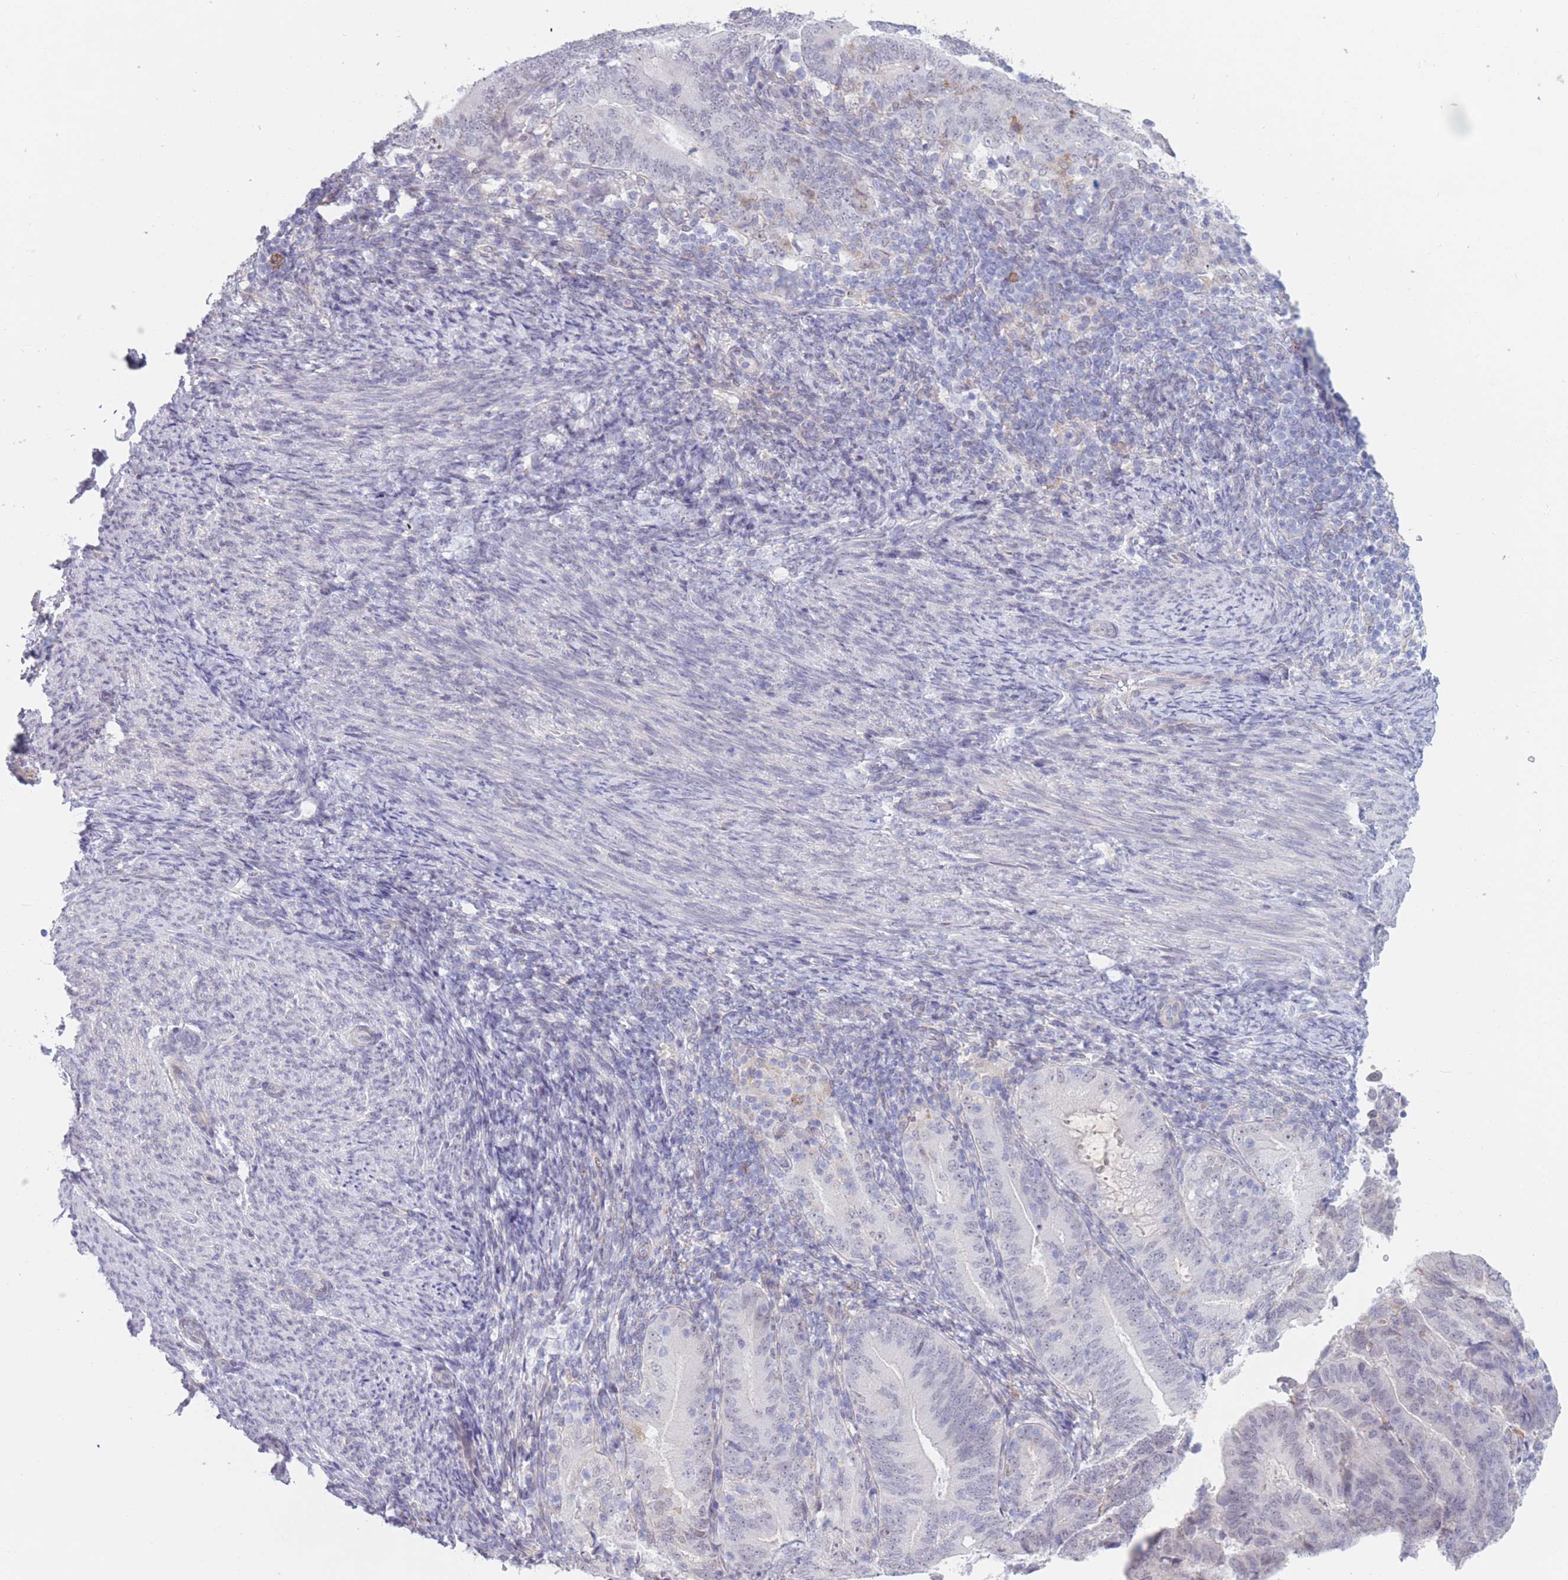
{"staining": {"intensity": "negative", "quantity": "none", "location": "none"}, "tissue": "endometrial cancer", "cell_type": "Tumor cells", "image_type": "cancer", "snomed": [{"axis": "morphology", "description": "Adenocarcinoma, NOS"}, {"axis": "topography", "description": "Endometrium"}], "caption": "Human endometrial adenocarcinoma stained for a protein using immunohistochemistry demonstrates no positivity in tumor cells.", "gene": "PODXL", "patient": {"sex": "female", "age": 70}}